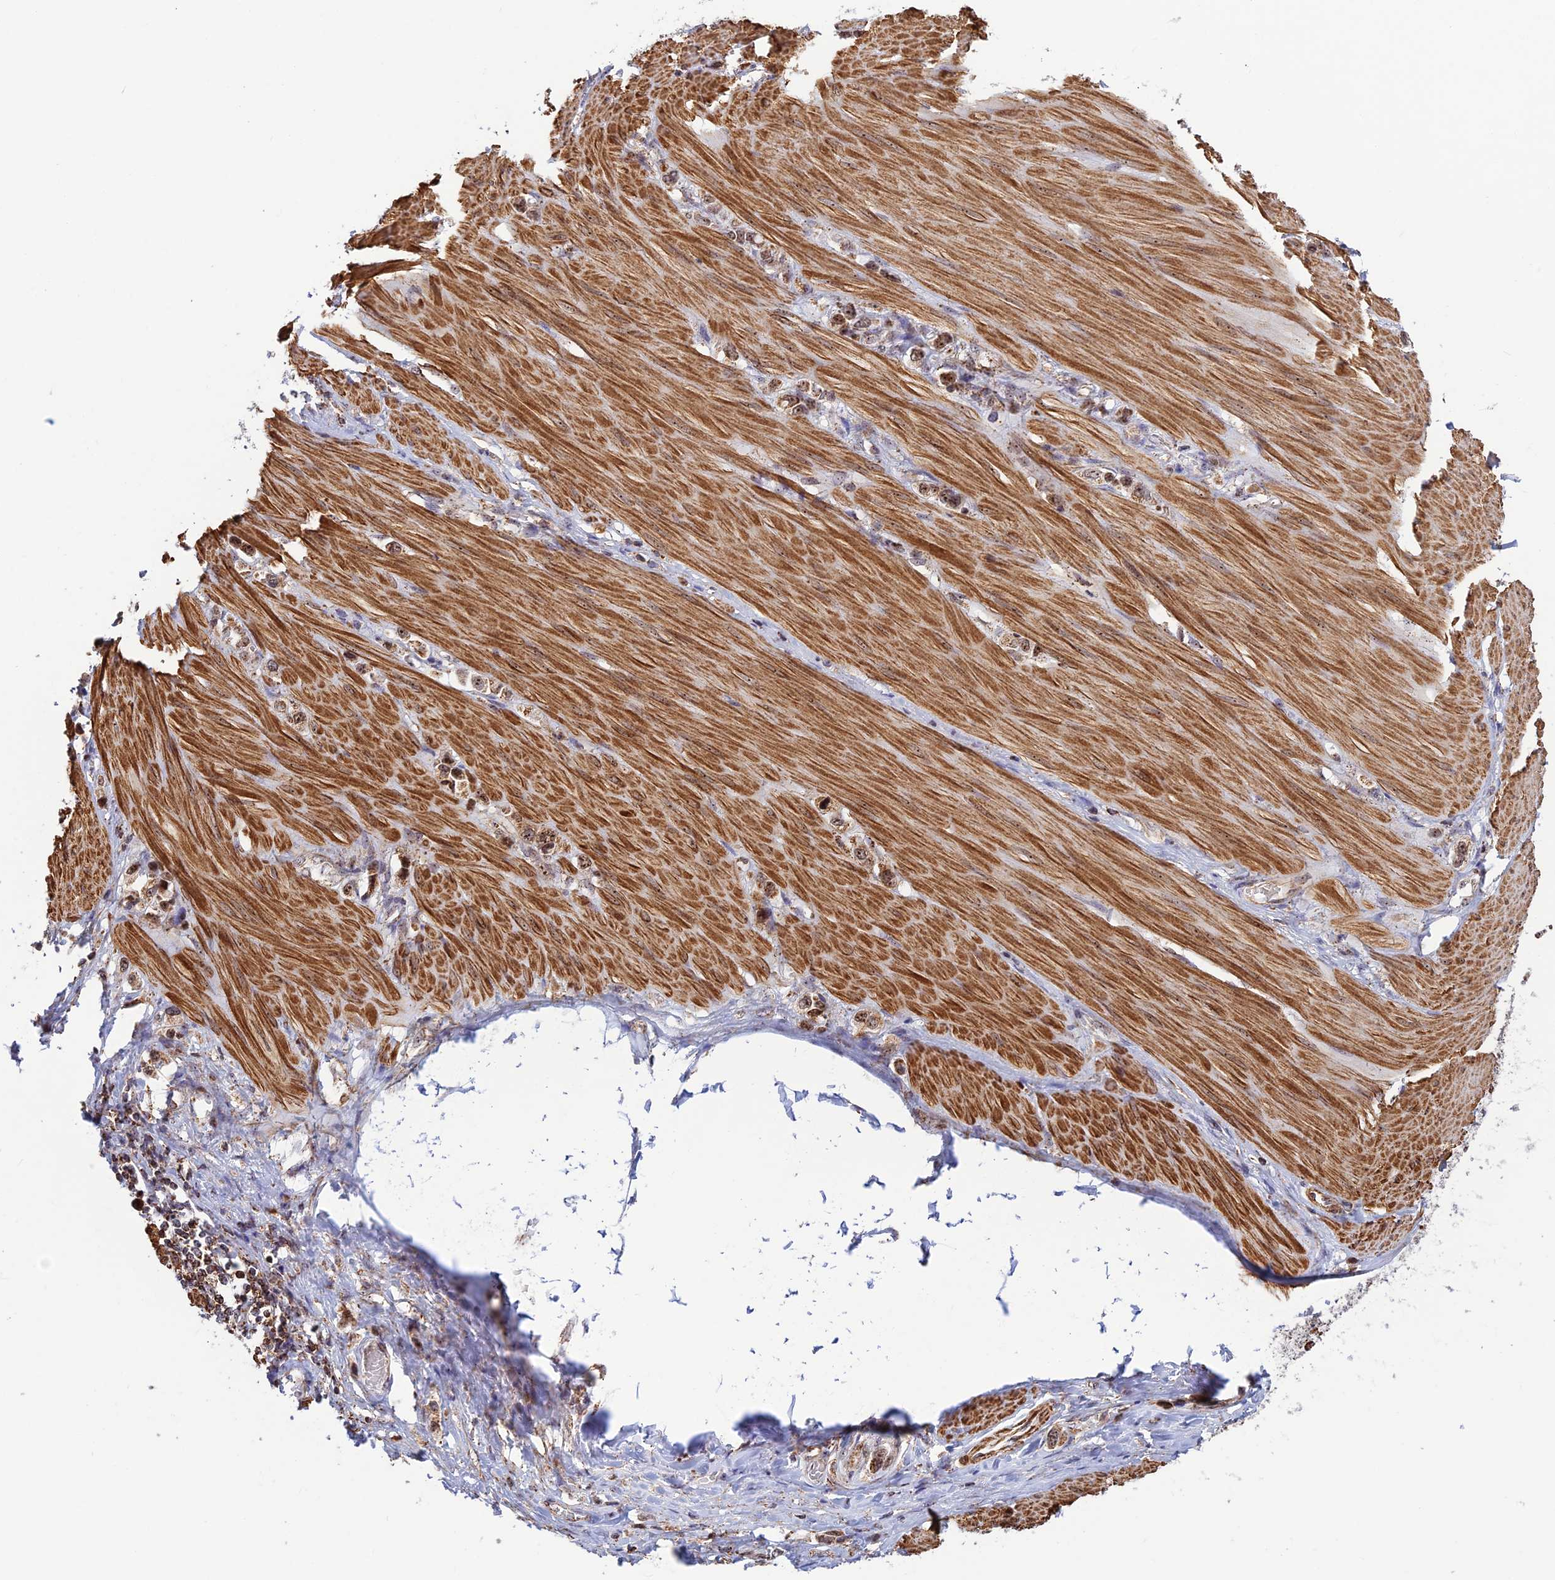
{"staining": {"intensity": "moderate", "quantity": ">75%", "location": "cytoplasmic/membranous,nuclear"}, "tissue": "stomach cancer", "cell_type": "Tumor cells", "image_type": "cancer", "snomed": [{"axis": "morphology", "description": "Adenocarcinoma, NOS"}, {"axis": "topography", "description": "Stomach"}], "caption": "IHC histopathology image of stomach adenocarcinoma stained for a protein (brown), which reveals medium levels of moderate cytoplasmic/membranous and nuclear staining in approximately >75% of tumor cells.", "gene": "POLR1G", "patient": {"sex": "female", "age": 65}}